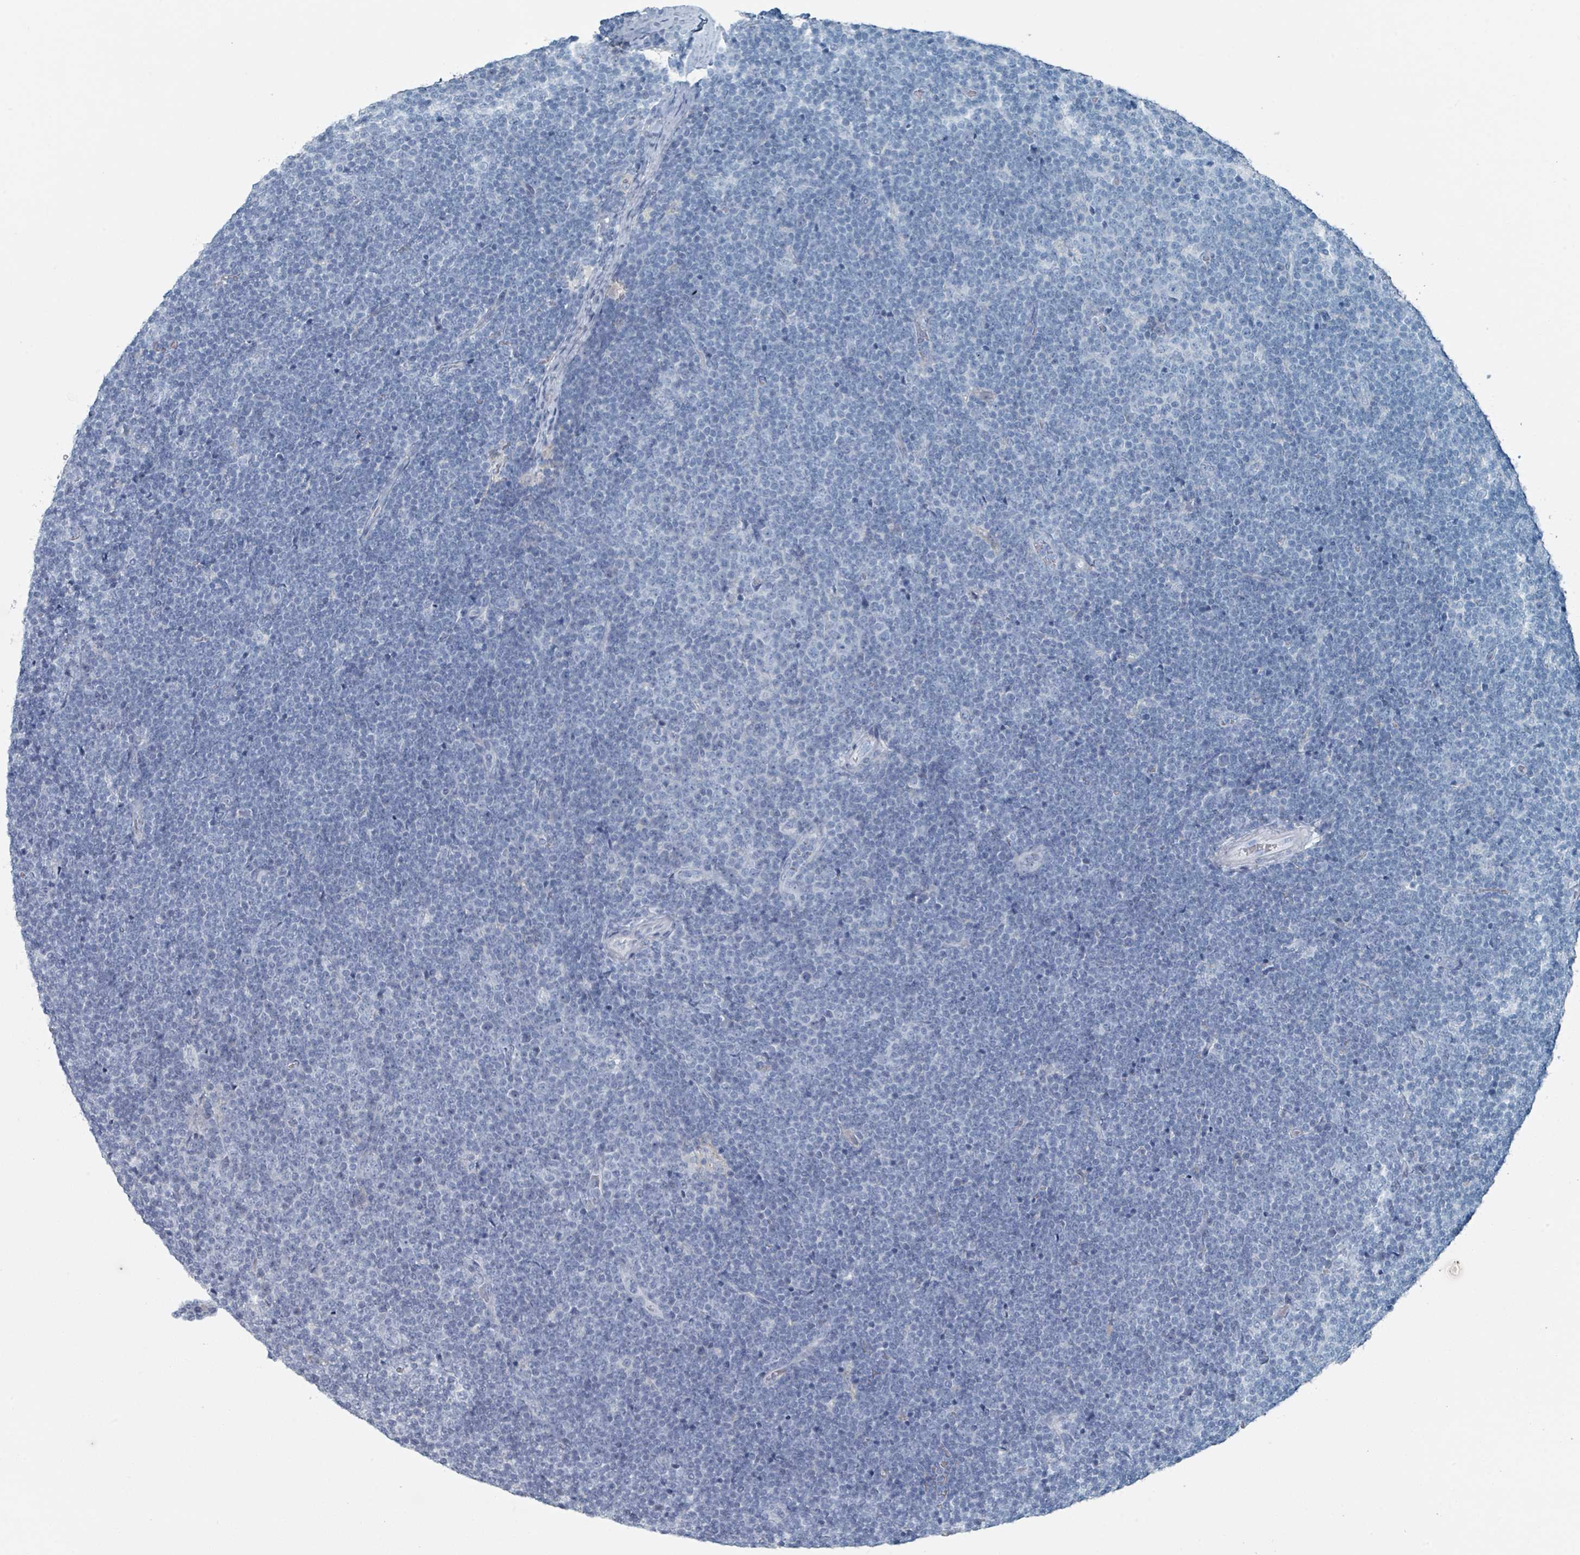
{"staining": {"intensity": "negative", "quantity": "none", "location": "none"}, "tissue": "lymphoma", "cell_type": "Tumor cells", "image_type": "cancer", "snomed": [{"axis": "morphology", "description": "Malignant lymphoma, non-Hodgkin's type, Low grade"}, {"axis": "topography", "description": "Lymph node"}], "caption": "A micrograph of lymphoma stained for a protein demonstrates no brown staining in tumor cells.", "gene": "GAMT", "patient": {"sex": "male", "age": 48}}